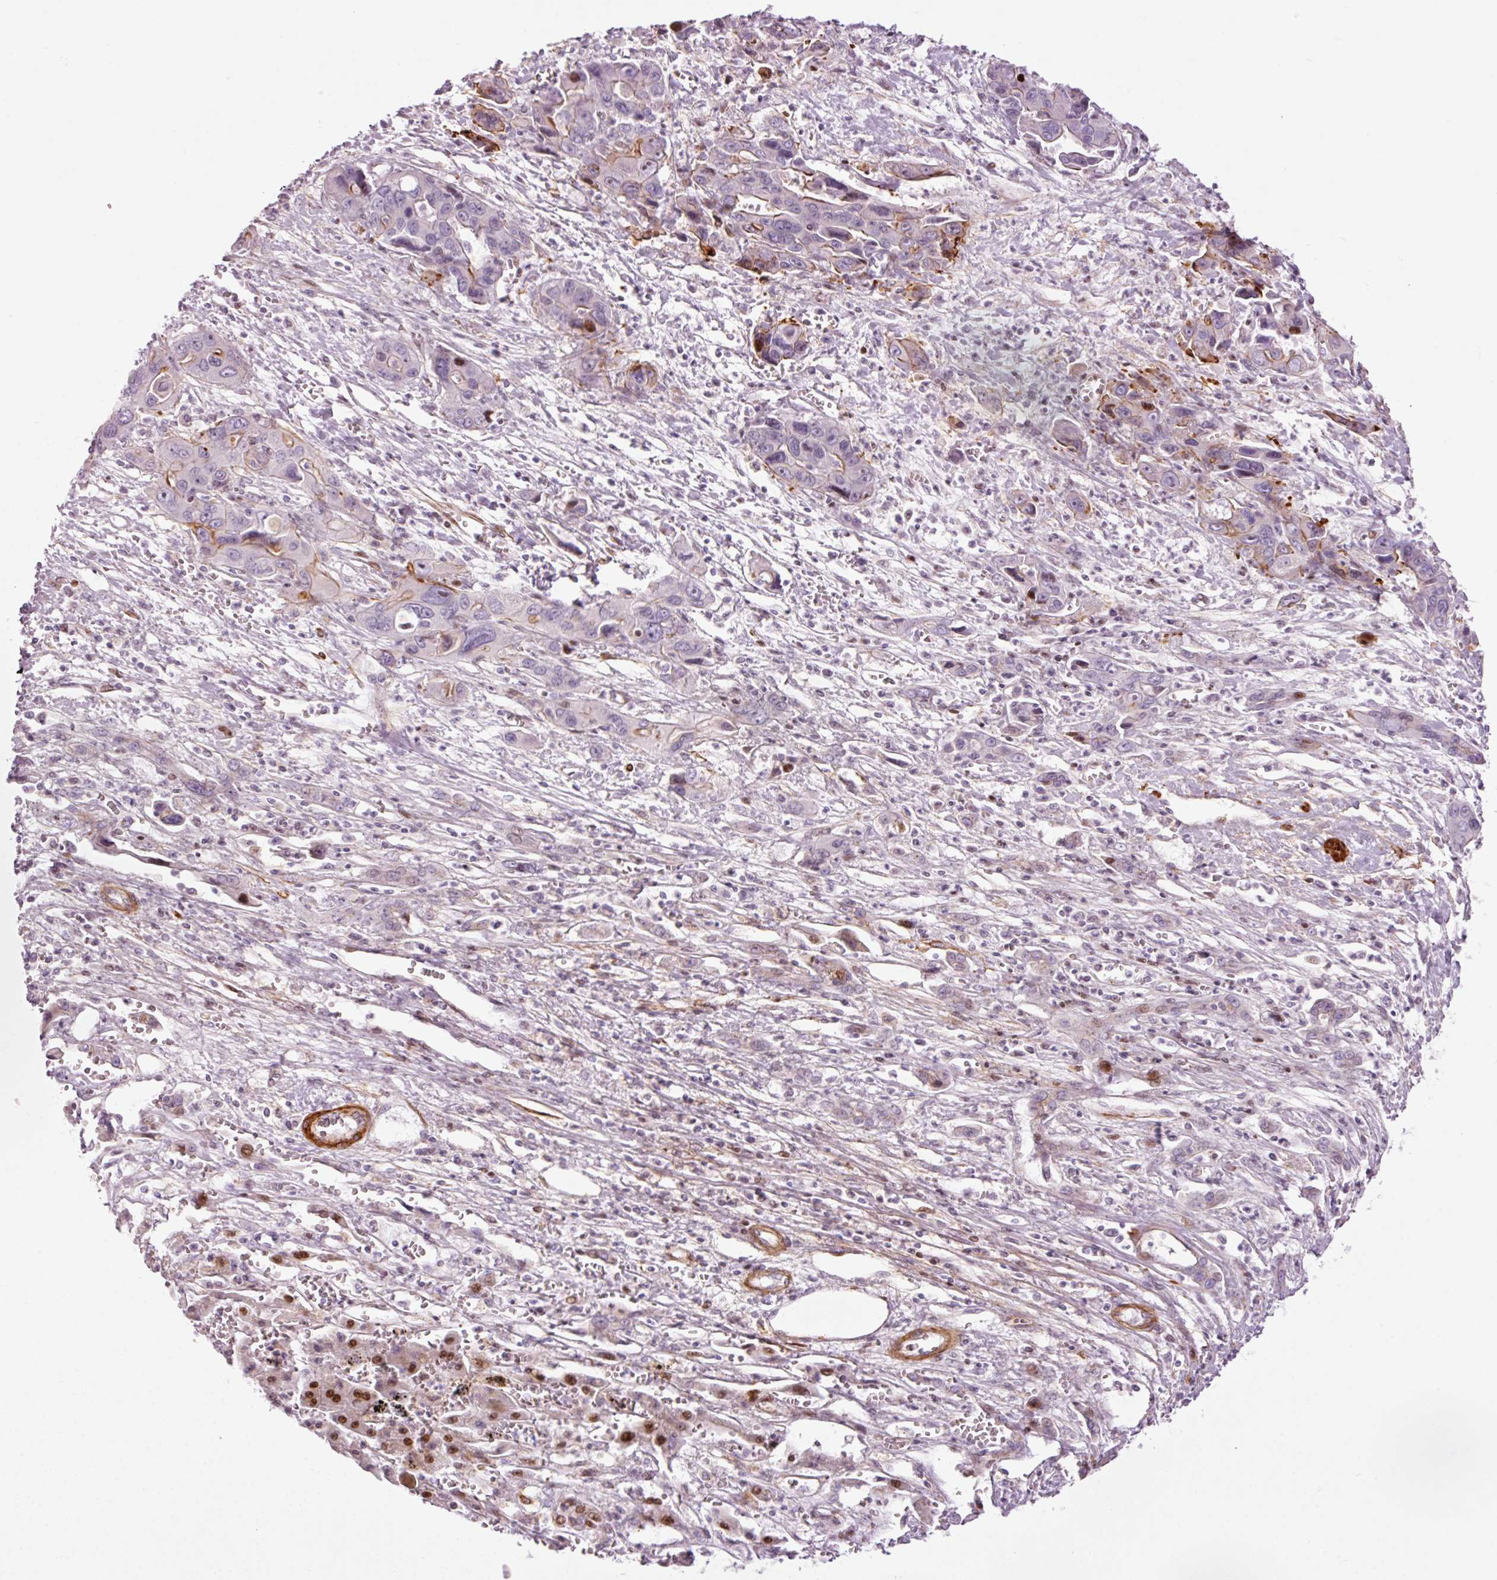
{"staining": {"intensity": "moderate", "quantity": "<25%", "location": "nuclear"}, "tissue": "liver cancer", "cell_type": "Tumor cells", "image_type": "cancer", "snomed": [{"axis": "morphology", "description": "Cholangiocarcinoma"}, {"axis": "topography", "description": "Liver"}], "caption": "IHC micrograph of neoplastic tissue: cholangiocarcinoma (liver) stained using IHC demonstrates low levels of moderate protein expression localized specifically in the nuclear of tumor cells, appearing as a nuclear brown color.", "gene": "ANKRD20A1", "patient": {"sex": "male", "age": 67}}